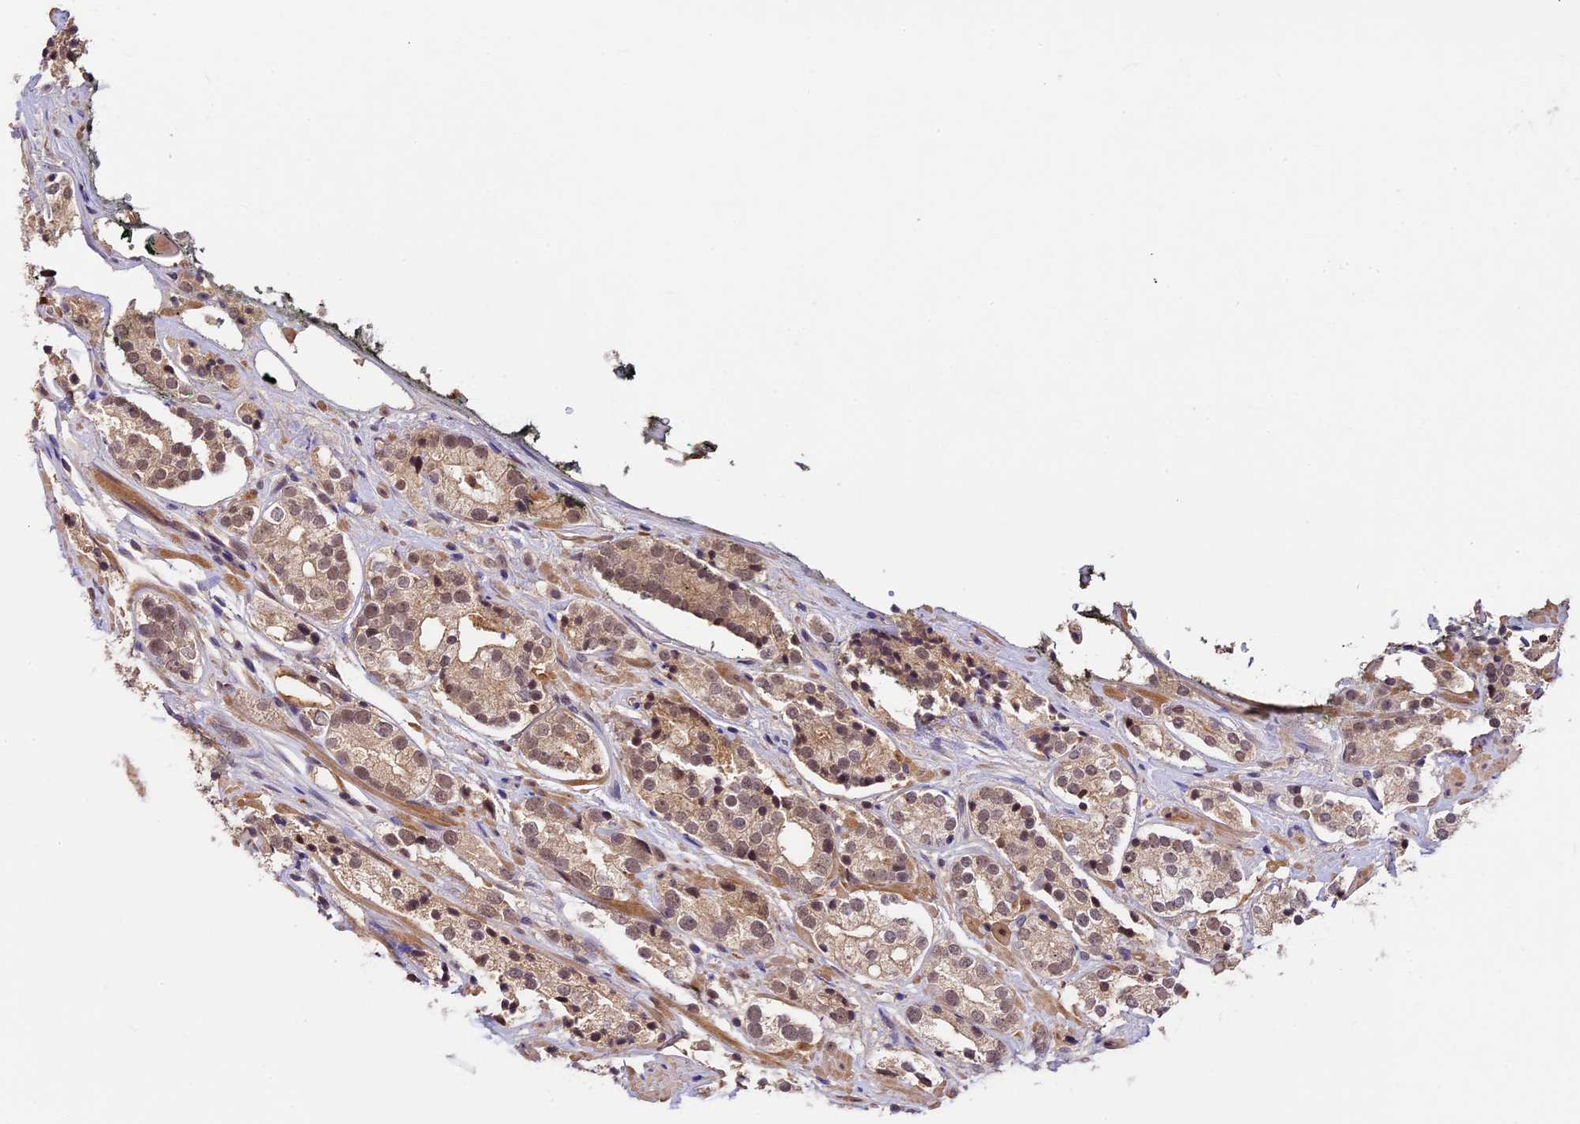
{"staining": {"intensity": "weak", "quantity": "25%-75%", "location": "cytoplasmic/membranous,nuclear"}, "tissue": "prostate cancer", "cell_type": "Tumor cells", "image_type": "cancer", "snomed": [{"axis": "morphology", "description": "Adenocarcinoma, High grade"}, {"axis": "topography", "description": "Prostate"}], "caption": "Immunohistochemistry (IHC) image of neoplastic tissue: prostate cancer stained using immunohistochemistry (IHC) reveals low levels of weak protein expression localized specifically in the cytoplasmic/membranous and nuclear of tumor cells, appearing as a cytoplasmic/membranous and nuclear brown color.", "gene": "ATP10A", "patient": {"sex": "male", "age": 71}}